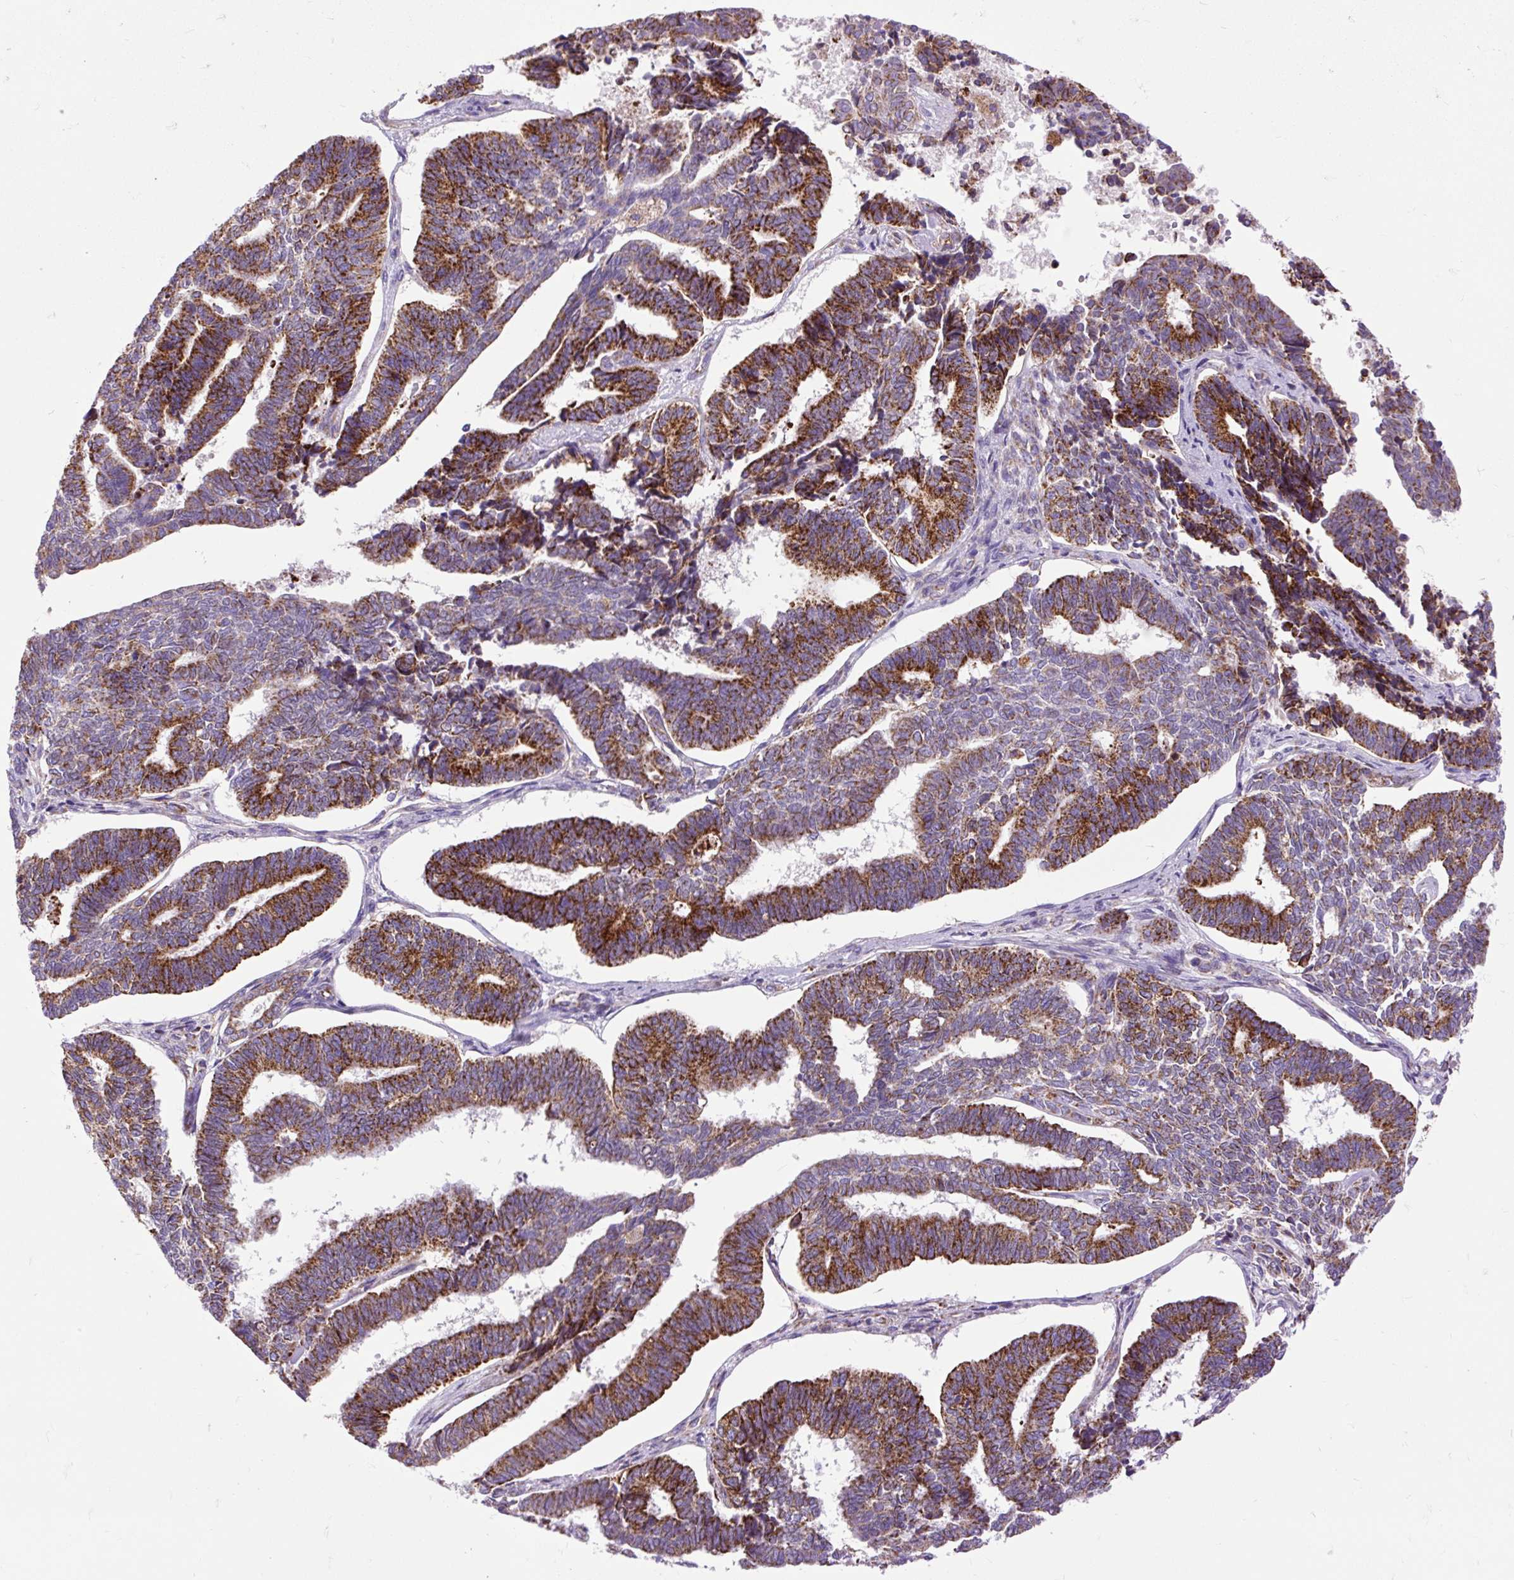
{"staining": {"intensity": "strong", "quantity": ">75%", "location": "cytoplasmic/membranous"}, "tissue": "endometrial cancer", "cell_type": "Tumor cells", "image_type": "cancer", "snomed": [{"axis": "morphology", "description": "Adenocarcinoma, NOS"}, {"axis": "topography", "description": "Endometrium"}], "caption": "Immunohistochemistry (IHC) of endometrial cancer (adenocarcinoma) demonstrates high levels of strong cytoplasmic/membranous staining in about >75% of tumor cells.", "gene": "TOMM40", "patient": {"sex": "female", "age": 70}}